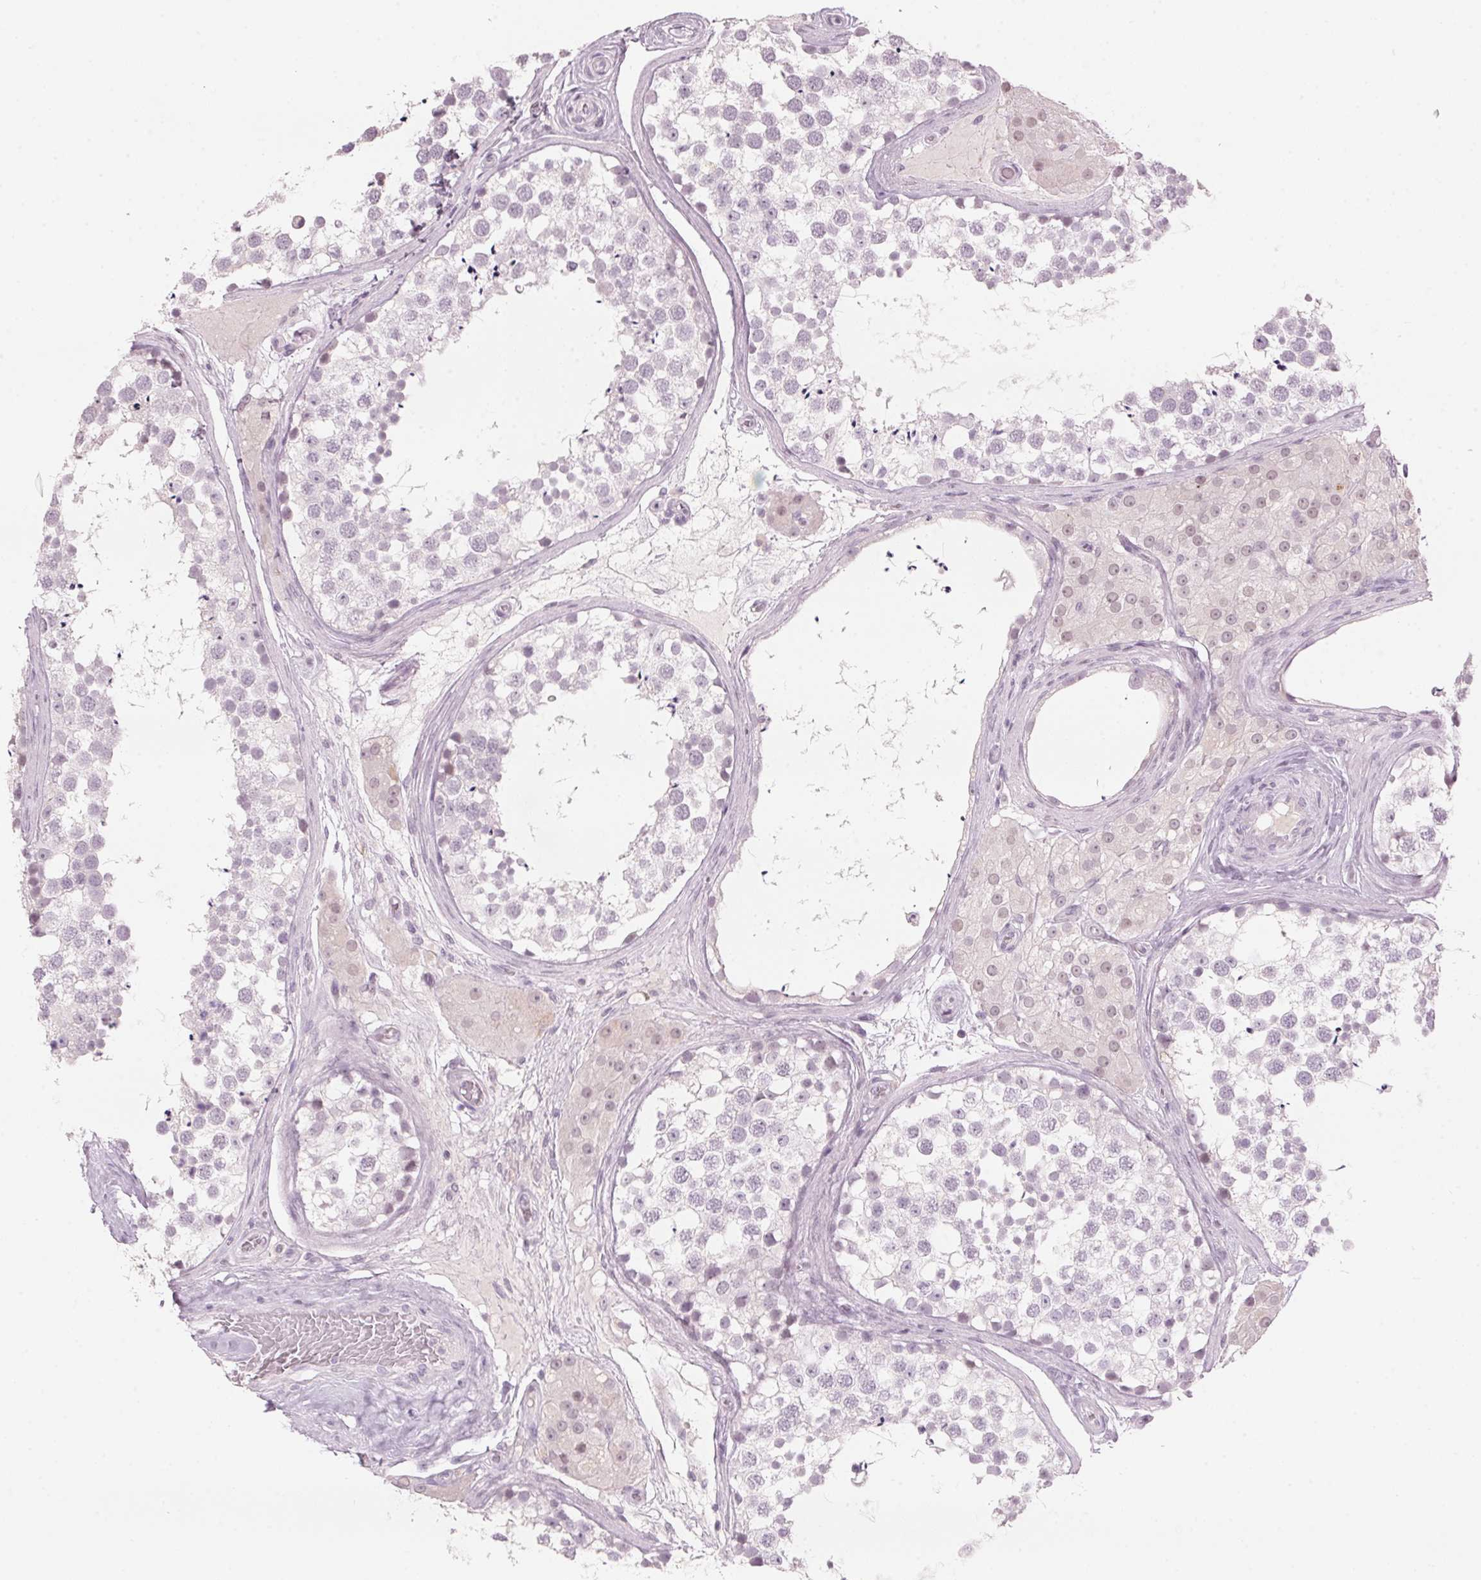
{"staining": {"intensity": "negative", "quantity": "none", "location": "none"}, "tissue": "testis", "cell_type": "Cells in seminiferous ducts", "image_type": "normal", "snomed": [{"axis": "morphology", "description": "Normal tissue, NOS"}, {"axis": "morphology", "description": "Seminoma, NOS"}, {"axis": "topography", "description": "Testis"}], "caption": "Human testis stained for a protein using immunohistochemistry (IHC) reveals no positivity in cells in seminiferous ducts.", "gene": "SCTR", "patient": {"sex": "male", "age": 65}}